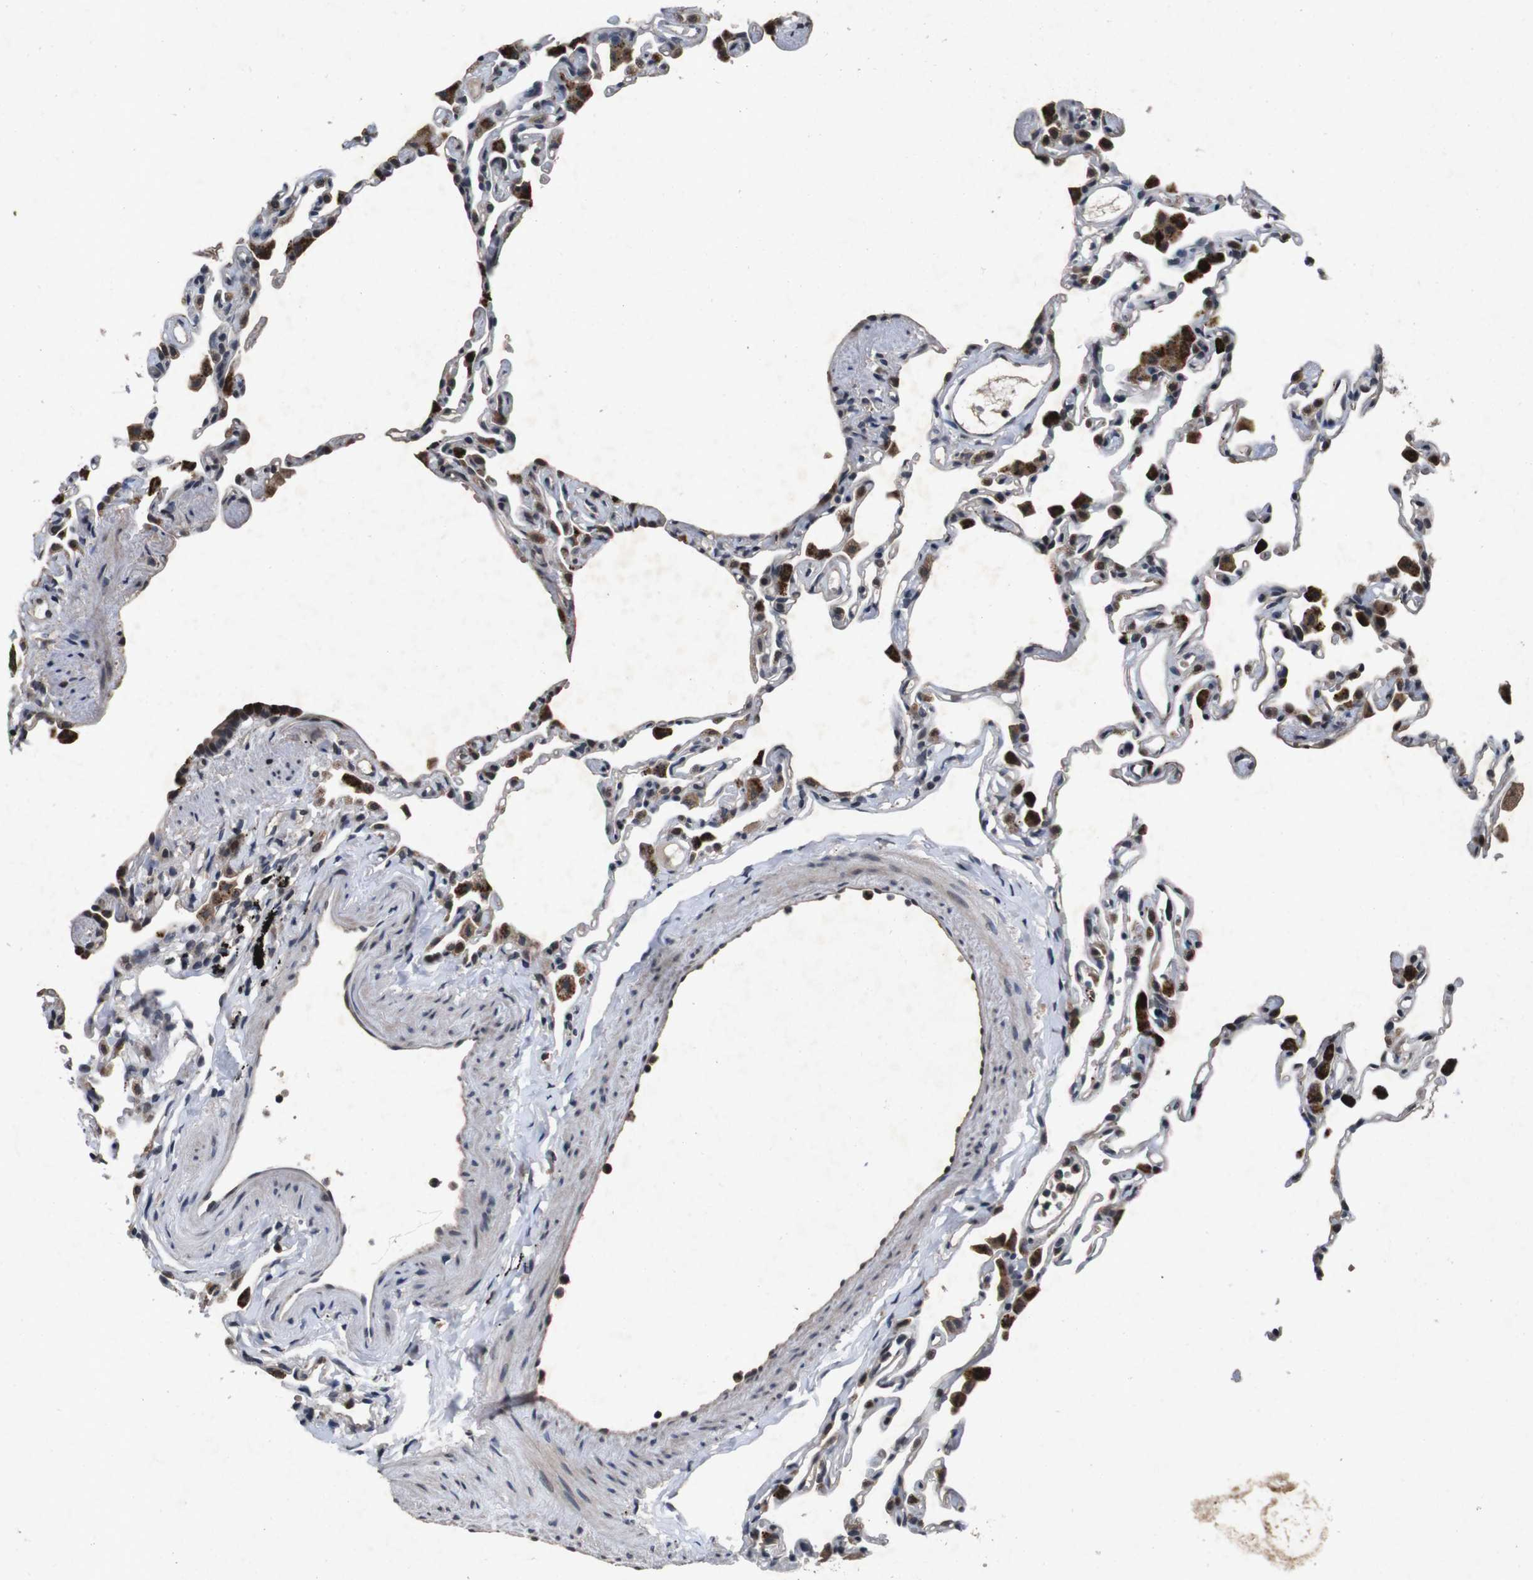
{"staining": {"intensity": "weak", "quantity": "25%-75%", "location": "cytoplasmic/membranous"}, "tissue": "lung", "cell_type": "Alveolar cells", "image_type": "normal", "snomed": [{"axis": "morphology", "description": "Normal tissue, NOS"}, {"axis": "topography", "description": "Lung"}], "caption": "Benign lung shows weak cytoplasmic/membranous positivity in about 25%-75% of alveolar cells (IHC, brightfield microscopy, high magnification)..", "gene": "AKT3", "patient": {"sex": "female", "age": 49}}